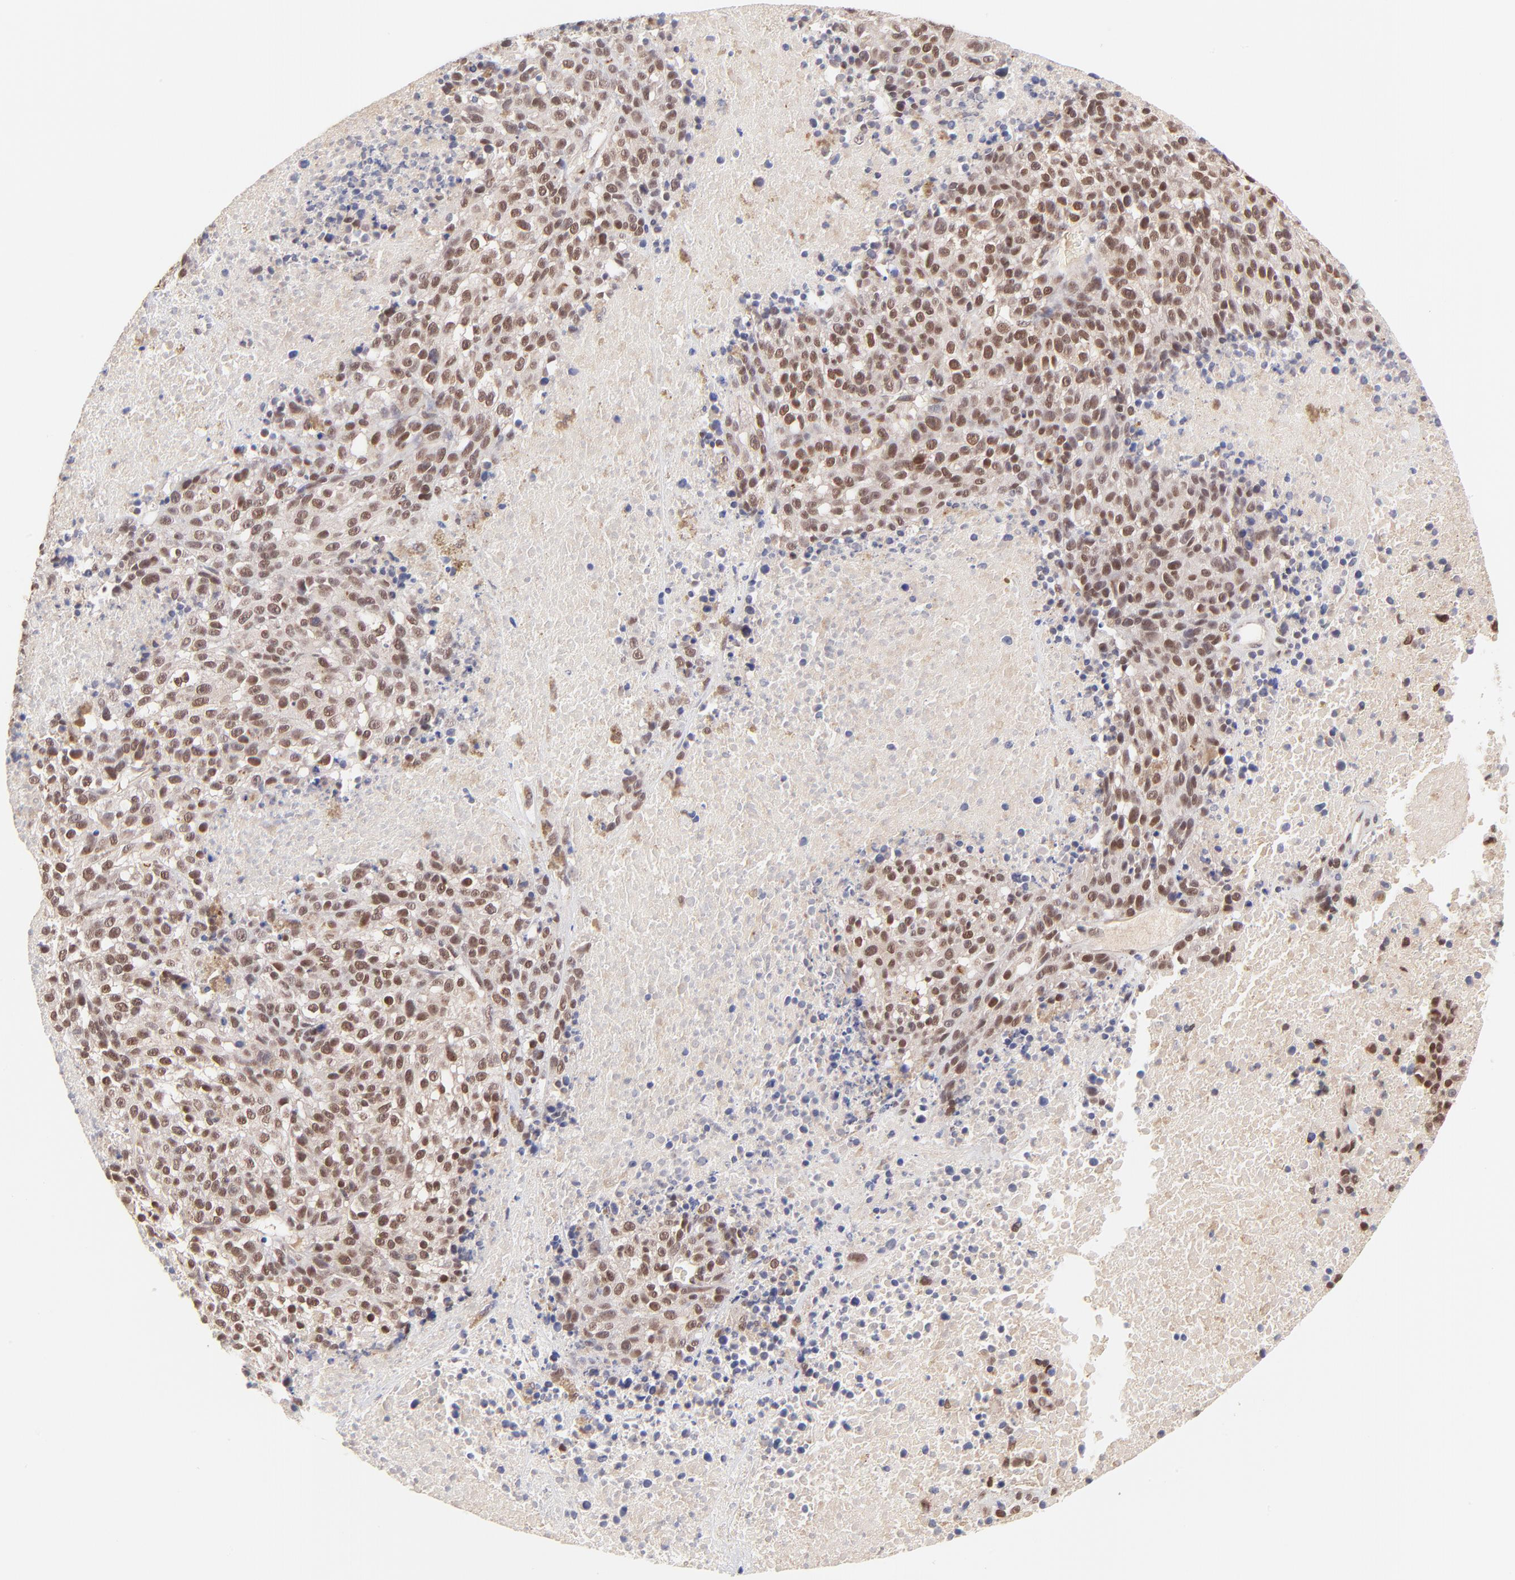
{"staining": {"intensity": "moderate", "quantity": ">75%", "location": "nuclear"}, "tissue": "melanoma", "cell_type": "Tumor cells", "image_type": "cancer", "snomed": [{"axis": "morphology", "description": "Malignant melanoma, Metastatic site"}, {"axis": "topography", "description": "Cerebral cortex"}], "caption": "Immunohistochemical staining of malignant melanoma (metastatic site) shows medium levels of moderate nuclear protein positivity in about >75% of tumor cells.", "gene": "MED12", "patient": {"sex": "female", "age": 52}}